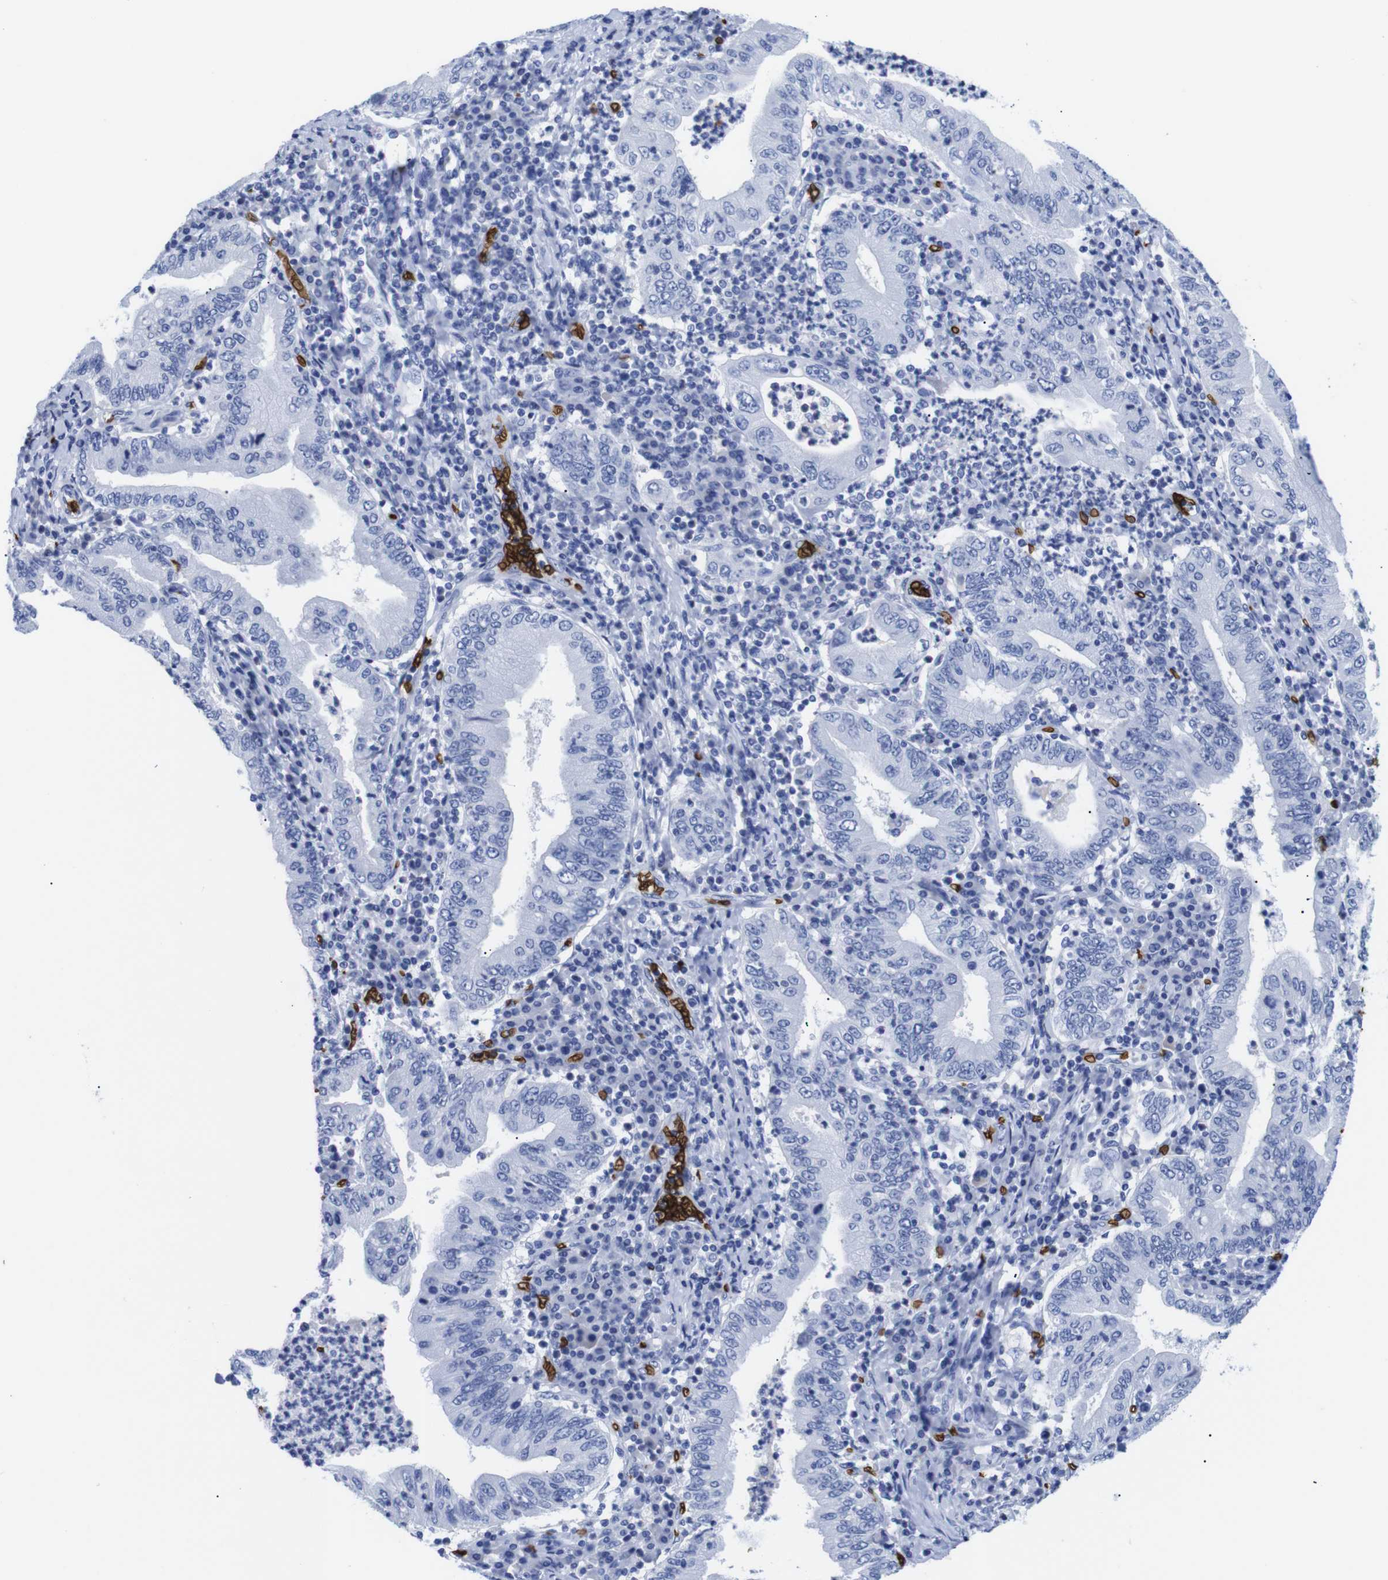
{"staining": {"intensity": "negative", "quantity": "none", "location": "none"}, "tissue": "stomach cancer", "cell_type": "Tumor cells", "image_type": "cancer", "snomed": [{"axis": "morphology", "description": "Normal tissue, NOS"}, {"axis": "morphology", "description": "Adenocarcinoma, NOS"}, {"axis": "topography", "description": "Esophagus"}, {"axis": "topography", "description": "Stomach, upper"}, {"axis": "topography", "description": "Peripheral nerve tissue"}], "caption": "Tumor cells show no significant staining in stomach cancer. (Stains: DAB immunohistochemistry with hematoxylin counter stain, Microscopy: brightfield microscopy at high magnification).", "gene": "S1PR2", "patient": {"sex": "male", "age": 62}}